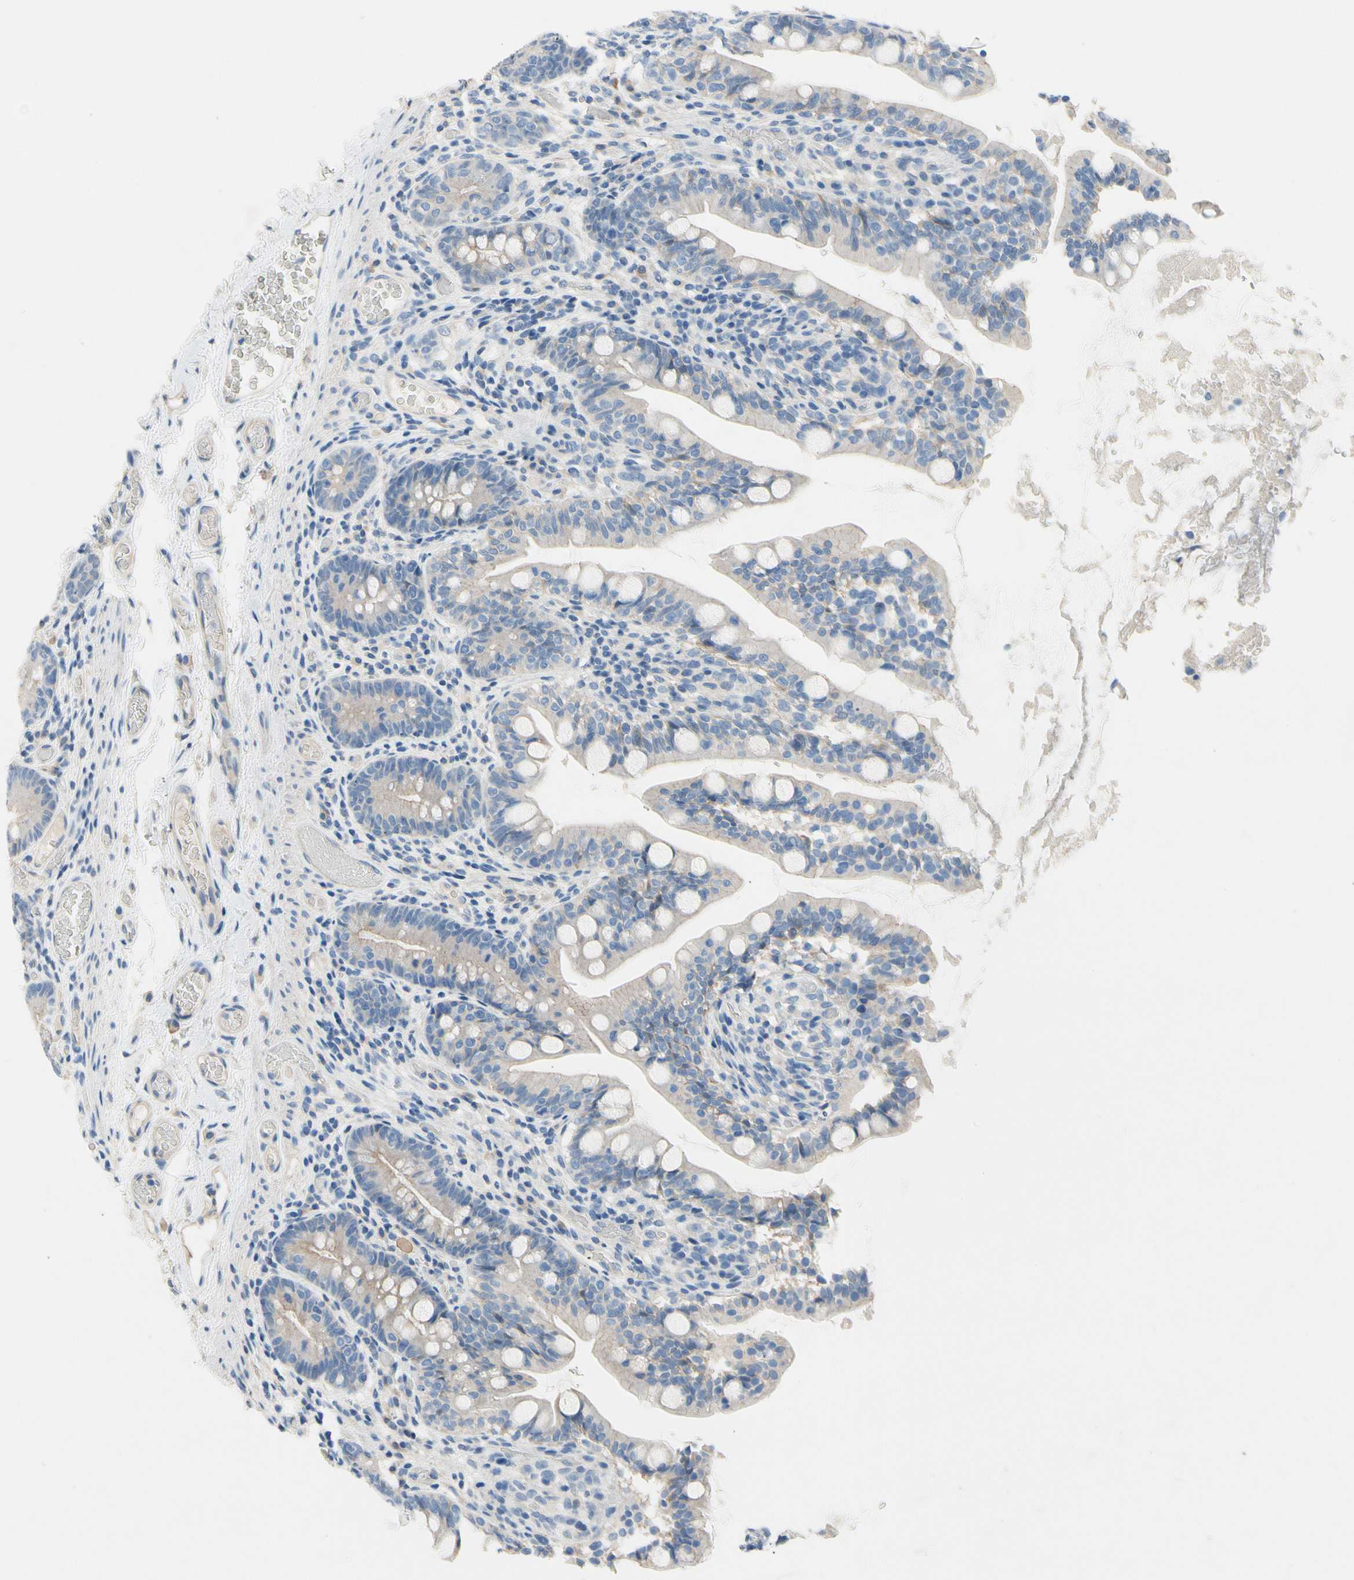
{"staining": {"intensity": "negative", "quantity": "none", "location": "none"}, "tissue": "small intestine", "cell_type": "Glandular cells", "image_type": "normal", "snomed": [{"axis": "morphology", "description": "Normal tissue, NOS"}, {"axis": "topography", "description": "Small intestine"}], "caption": "This is an immunohistochemistry image of benign small intestine. There is no expression in glandular cells.", "gene": "CA14", "patient": {"sex": "female", "age": 56}}